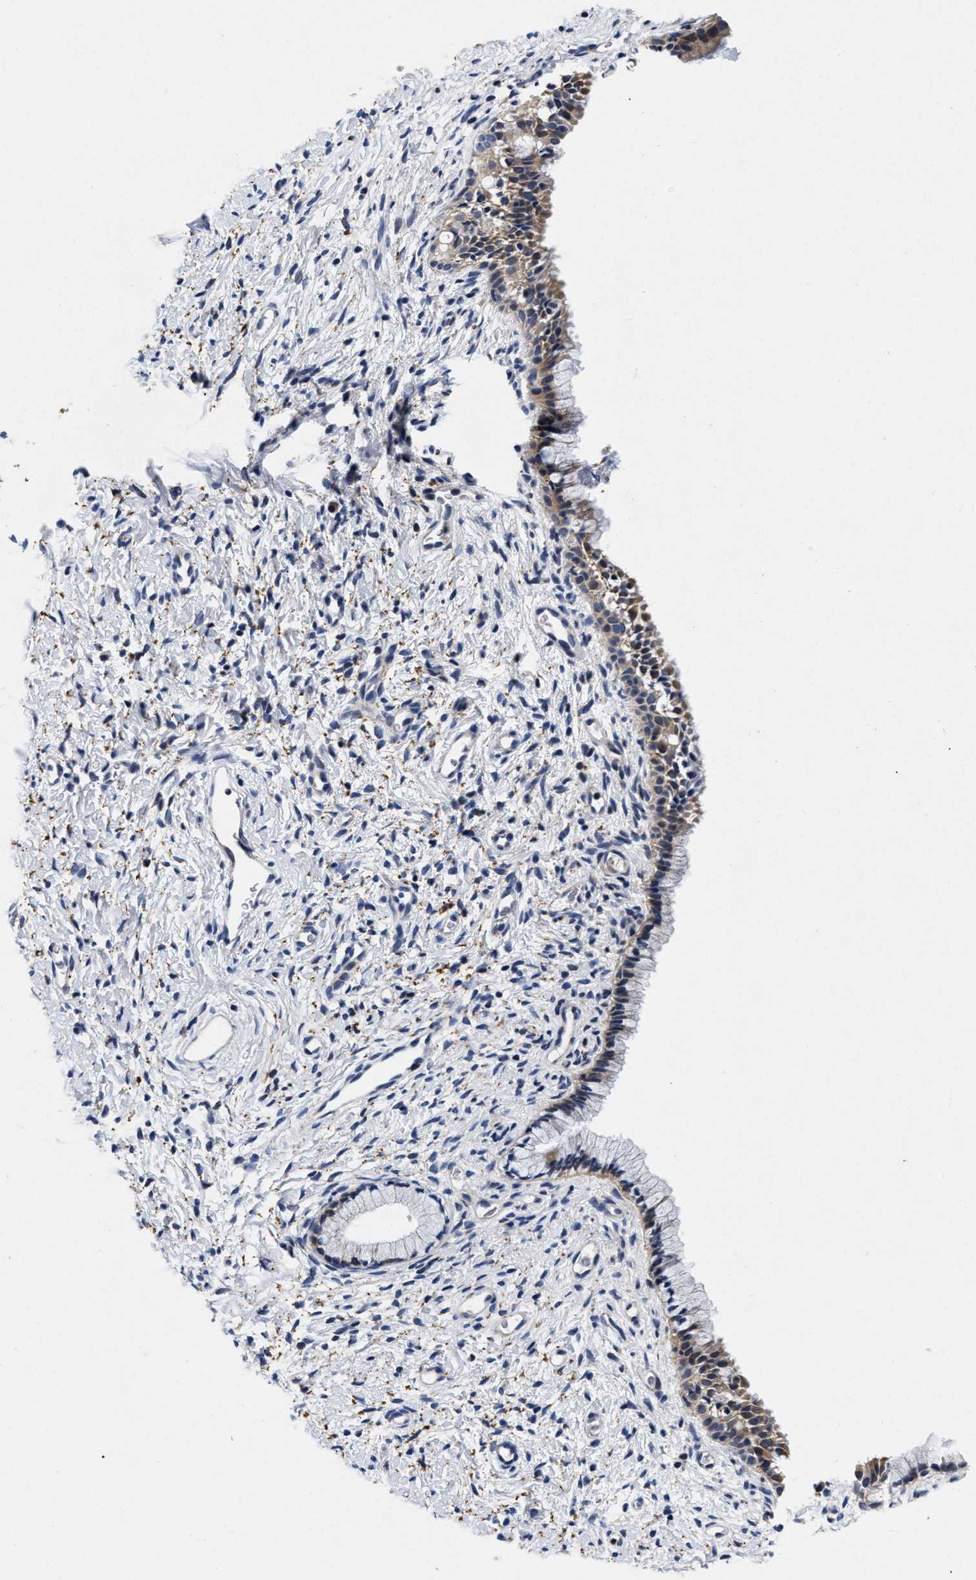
{"staining": {"intensity": "moderate", "quantity": "<25%", "location": "cytoplasmic/membranous"}, "tissue": "cervix", "cell_type": "Glandular cells", "image_type": "normal", "snomed": [{"axis": "morphology", "description": "Normal tissue, NOS"}, {"axis": "topography", "description": "Cervix"}], "caption": "IHC of normal human cervix displays low levels of moderate cytoplasmic/membranous positivity in about <25% of glandular cells.", "gene": "LAD1", "patient": {"sex": "female", "age": 72}}